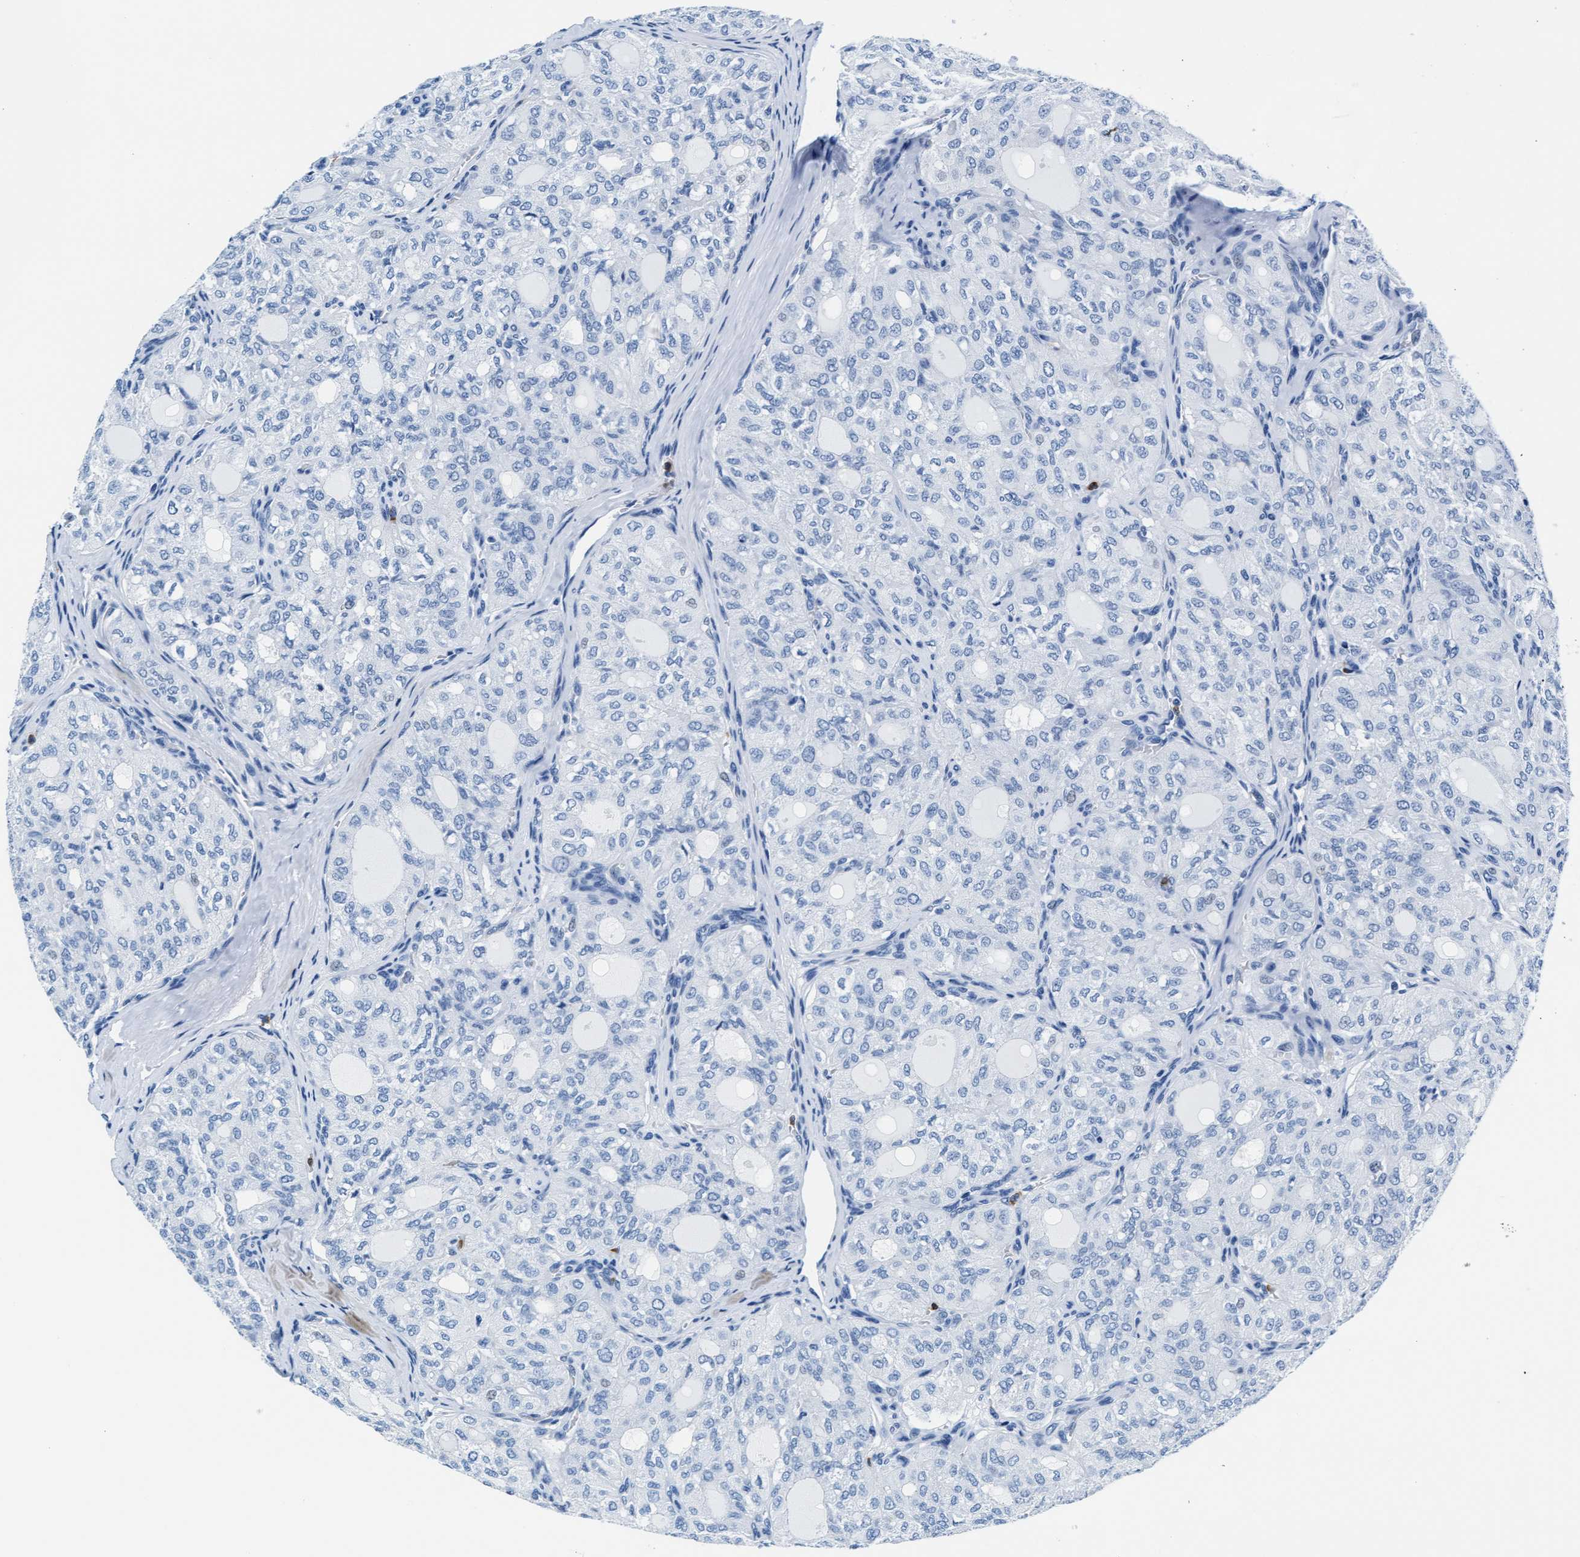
{"staining": {"intensity": "negative", "quantity": "none", "location": "none"}, "tissue": "thyroid cancer", "cell_type": "Tumor cells", "image_type": "cancer", "snomed": [{"axis": "morphology", "description": "Follicular adenoma carcinoma, NOS"}, {"axis": "topography", "description": "Thyroid gland"}], "caption": "There is no significant expression in tumor cells of thyroid cancer. (DAB IHC visualized using brightfield microscopy, high magnification).", "gene": "MMP8", "patient": {"sex": "male", "age": 75}}